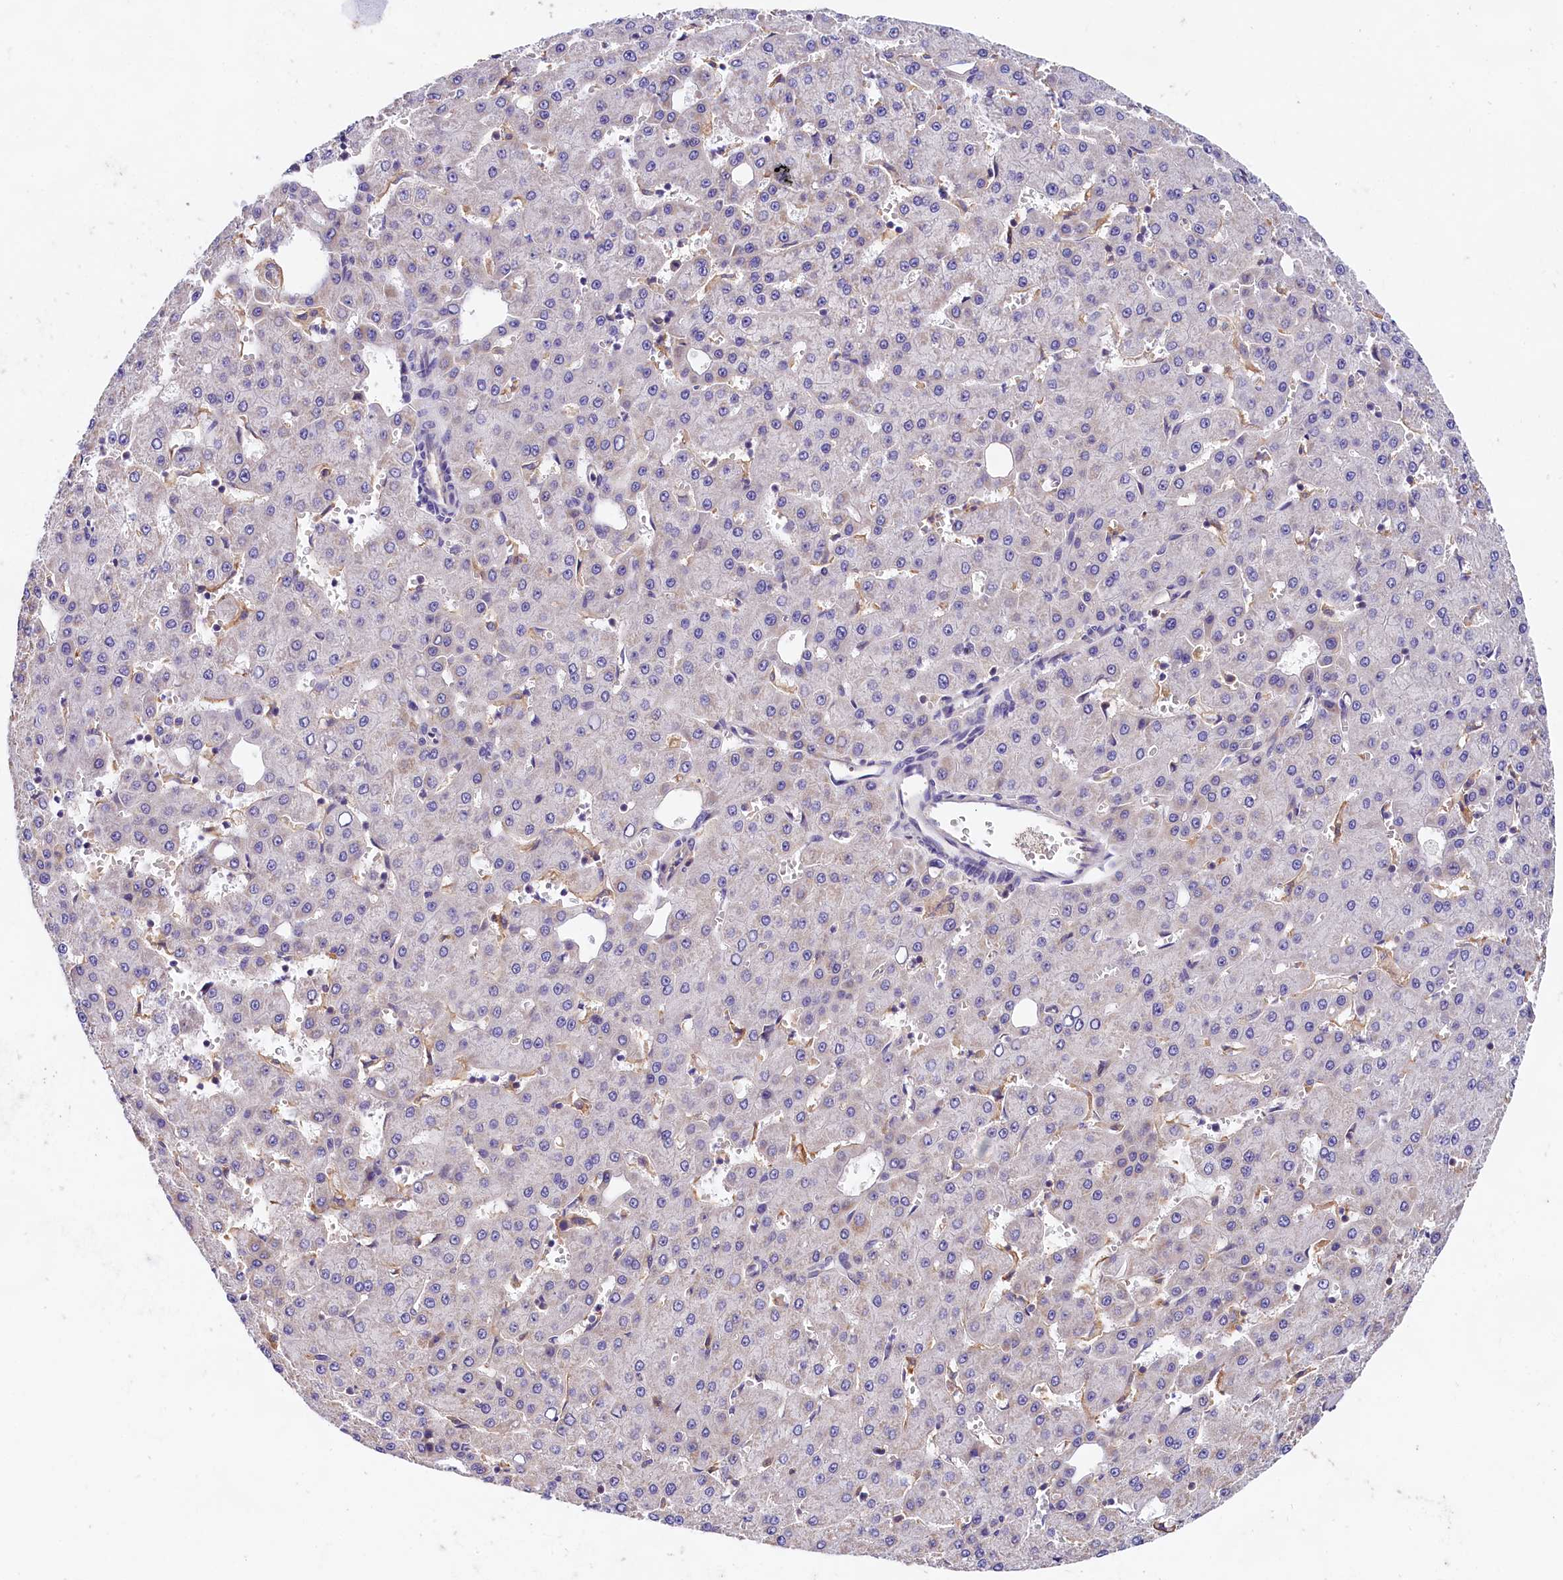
{"staining": {"intensity": "negative", "quantity": "none", "location": "none"}, "tissue": "liver cancer", "cell_type": "Tumor cells", "image_type": "cancer", "snomed": [{"axis": "morphology", "description": "Carcinoma, Hepatocellular, NOS"}, {"axis": "topography", "description": "Liver"}], "caption": "Tumor cells are negative for brown protein staining in hepatocellular carcinoma (liver).", "gene": "OAS3", "patient": {"sex": "male", "age": 47}}